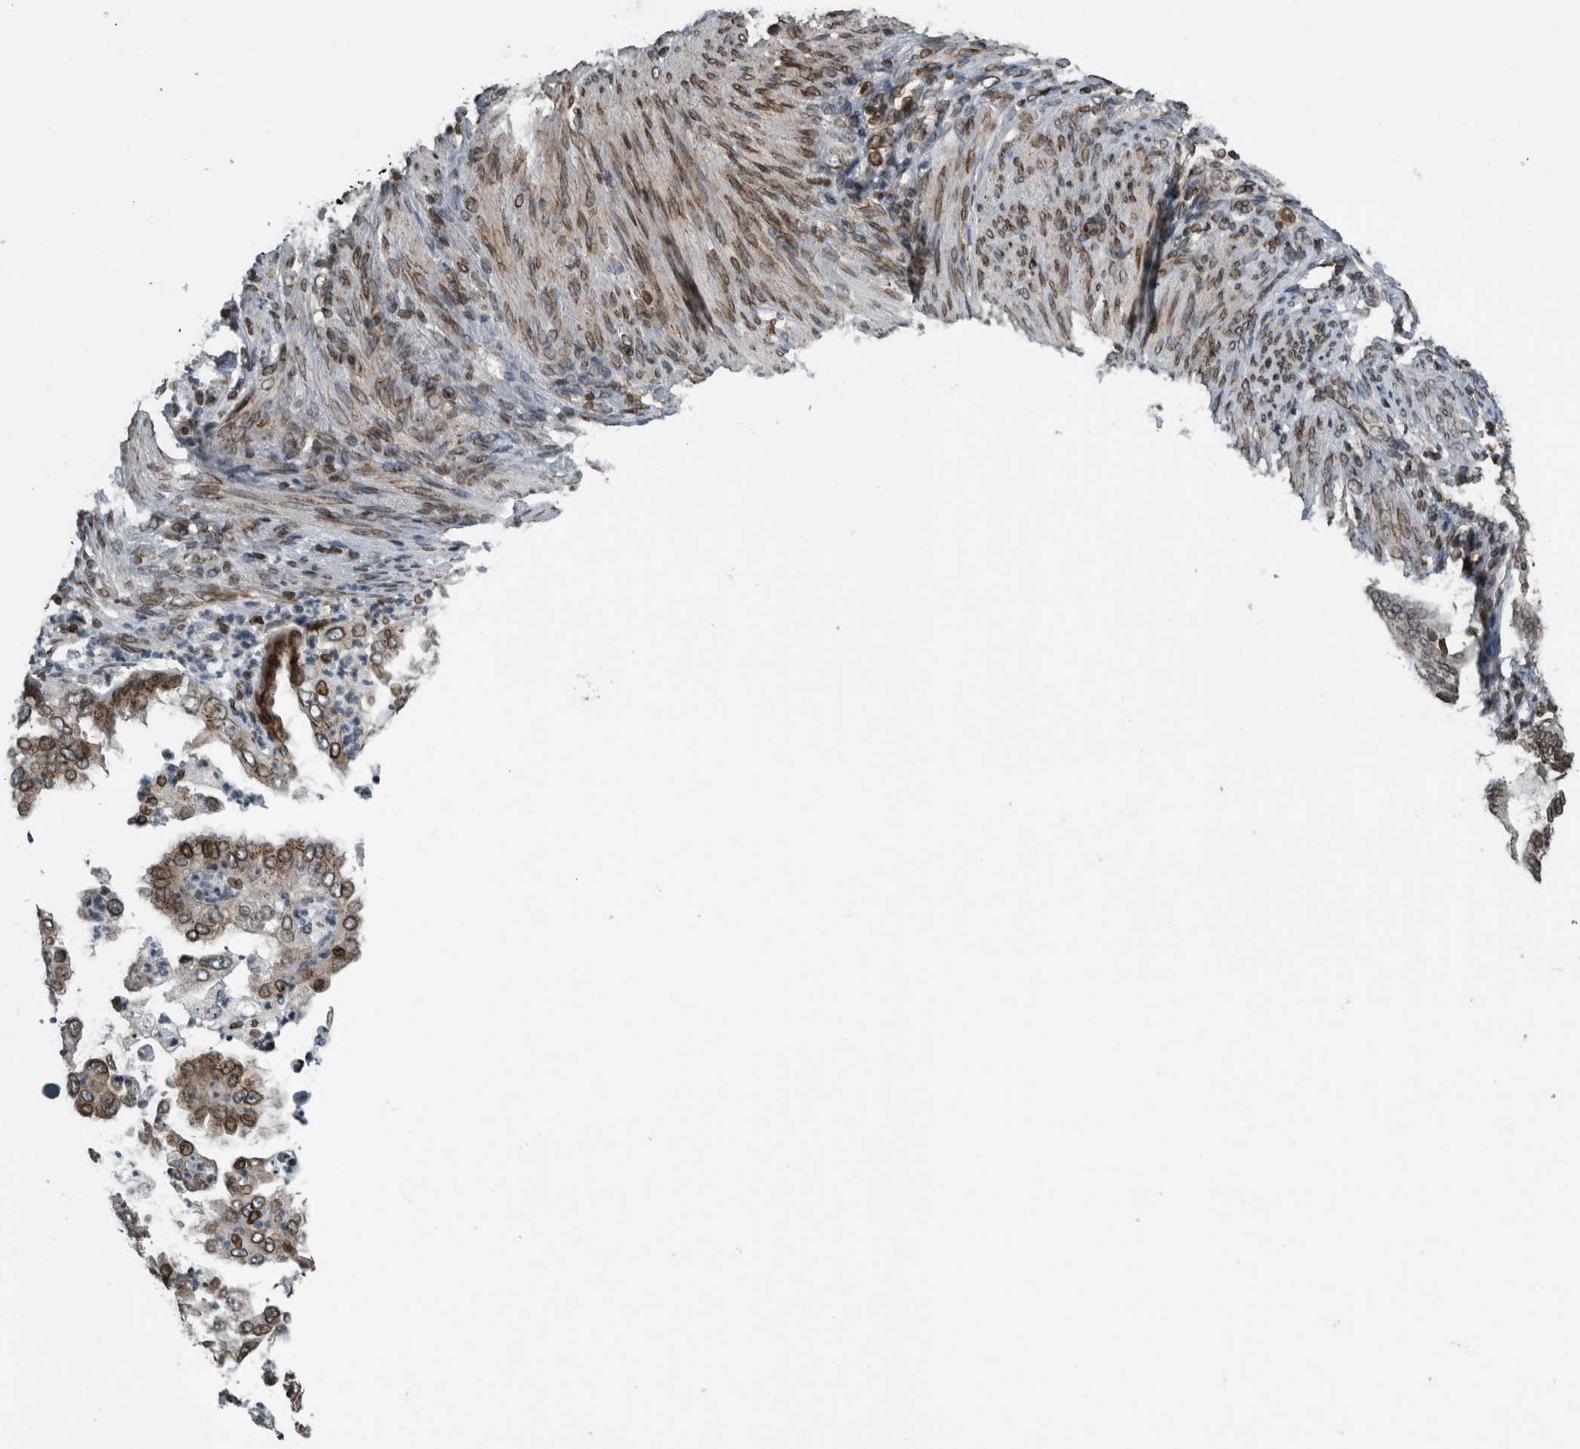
{"staining": {"intensity": "moderate", "quantity": ">75%", "location": "cytoplasmic/membranous,nuclear"}, "tissue": "endometrial cancer", "cell_type": "Tumor cells", "image_type": "cancer", "snomed": [{"axis": "morphology", "description": "Adenocarcinoma, NOS"}, {"axis": "topography", "description": "Endometrium"}], "caption": "Immunohistochemical staining of human endometrial cancer (adenocarcinoma) demonstrates medium levels of moderate cytoplasmic/membranous and nuclear positivity in about >75% of tumor cells. Nuclei are stained in blue.", "gene": "FAM135B", "patient": {"sex": "female", "age": 85}}